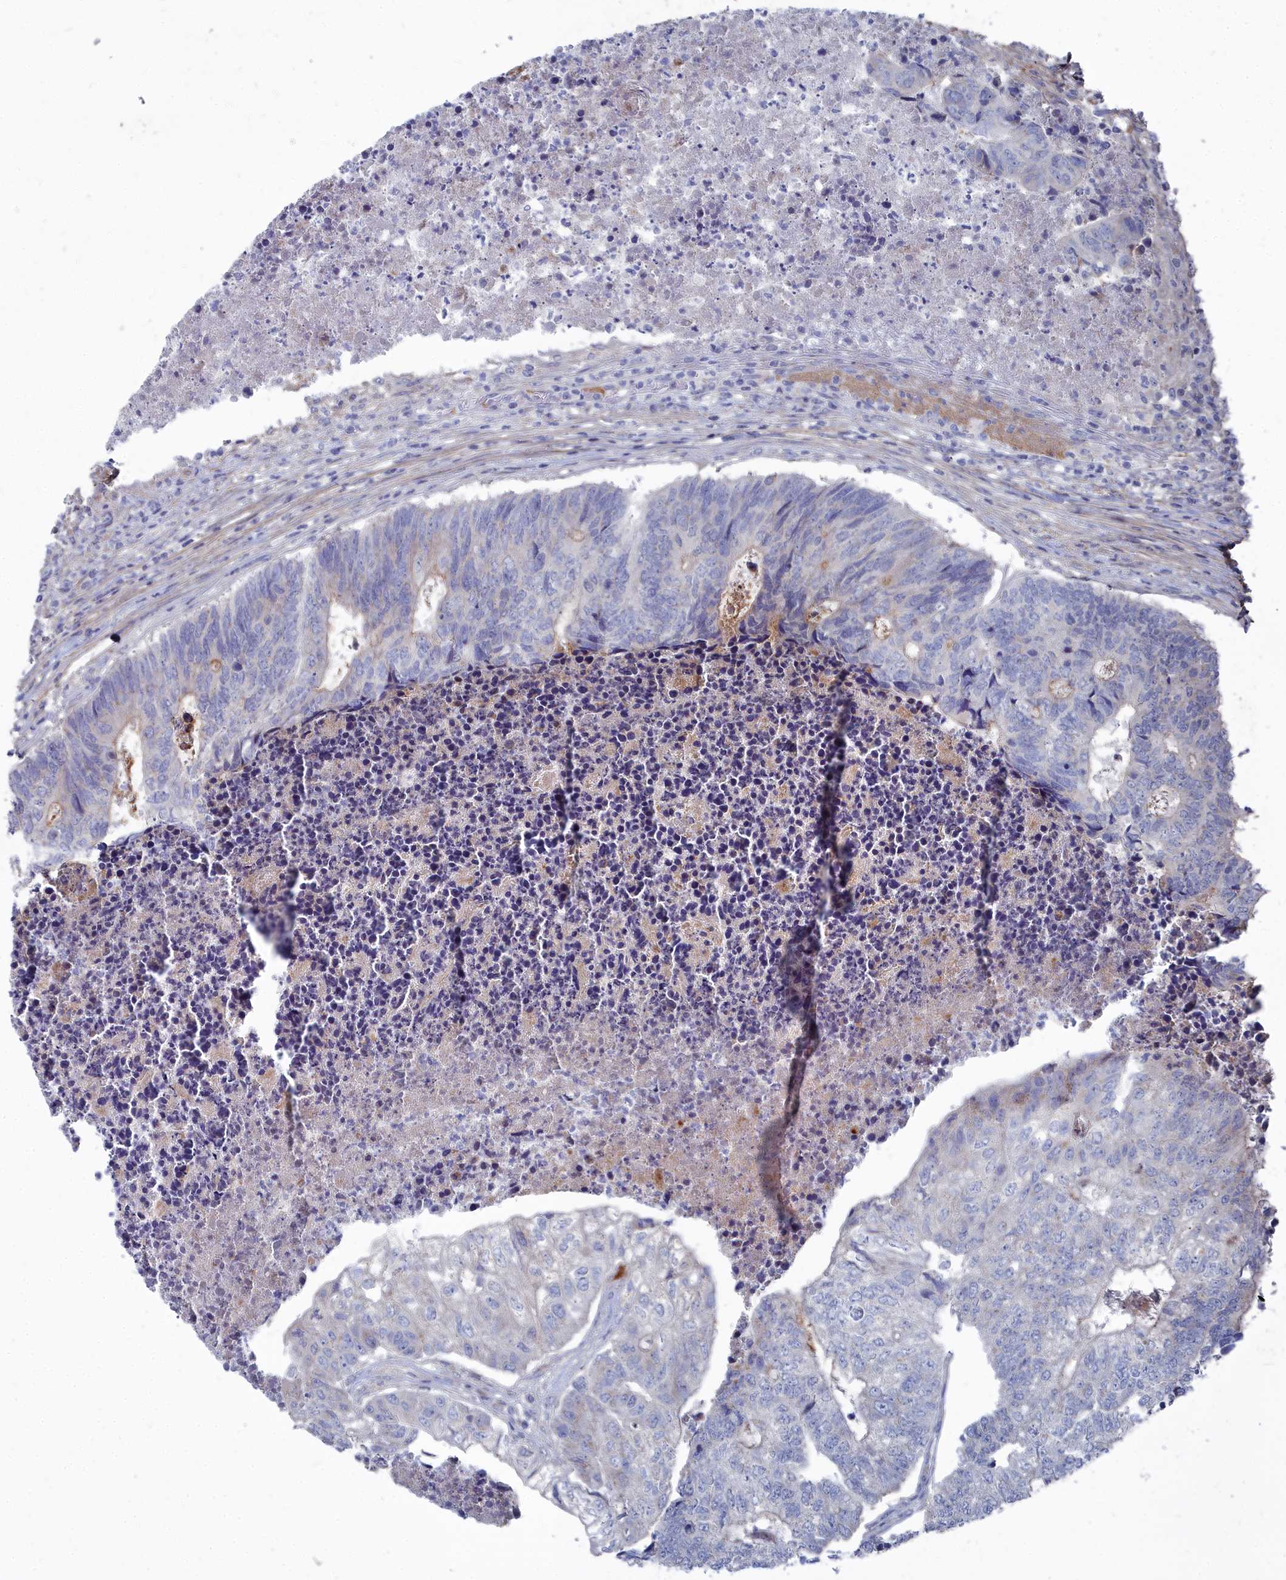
{"staining": {"intensity": "negative", "quantity": "none", "location": "none"}, "tissue": "colorectal cancer", "cell_type": "Tumor cells", "image_type": "cancer", "snomed": [{"axis": "morphology", "description": "Adenocarcinoma, NOS"}, {"axis": "topography", "description": "Colon"}], "caption": "DAB immunohistochemical staining of human adenocarcinoma (colorectal) displays no significant expression in tumor cells.", "gene": "SHISAL2A", "patient": {"sex": "female", "age": 67}}